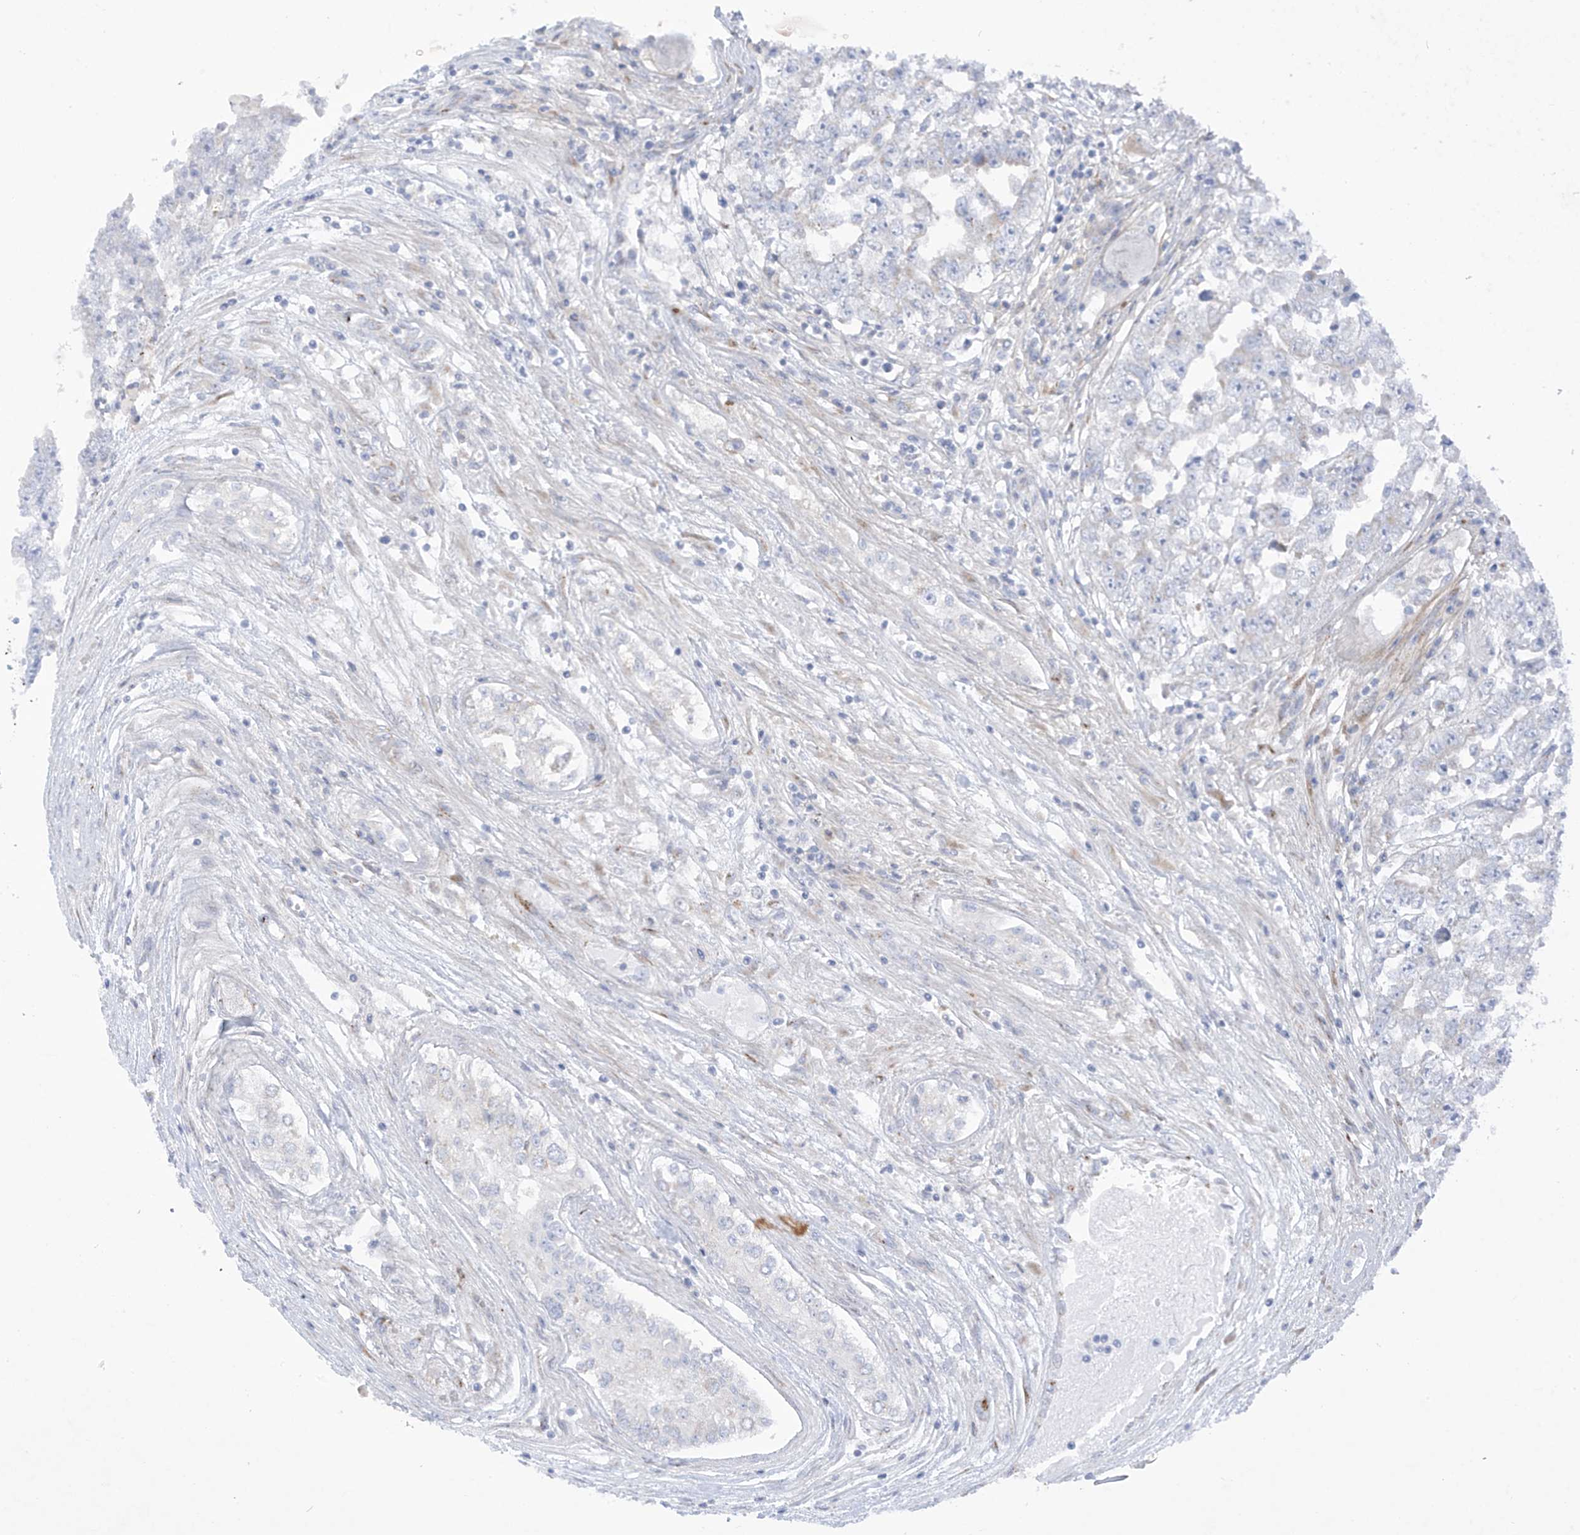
{"staining": {"intensity": "negative", "quantity": "none", "location": "none"}, "tissue": "testis cancer", "cell_type": "Tumor cells", "image_type": "cancer", "snomed": [{"axis": "morphology", "description": "Carcinoma, Embryonal, NOS"}, {"axis": "topography", "description": "Testis"}], "caption": "Photomicrograph shows no significant protein expression in tumor cells of testis cancer. The staining is performed using DAB (3,3'-diaminobenzidine) brown chromogen with nuclei counter-stained in using hematoxylin.", "gene": "TRMT2B", "patient": {"sex": "male", "age": 25}}